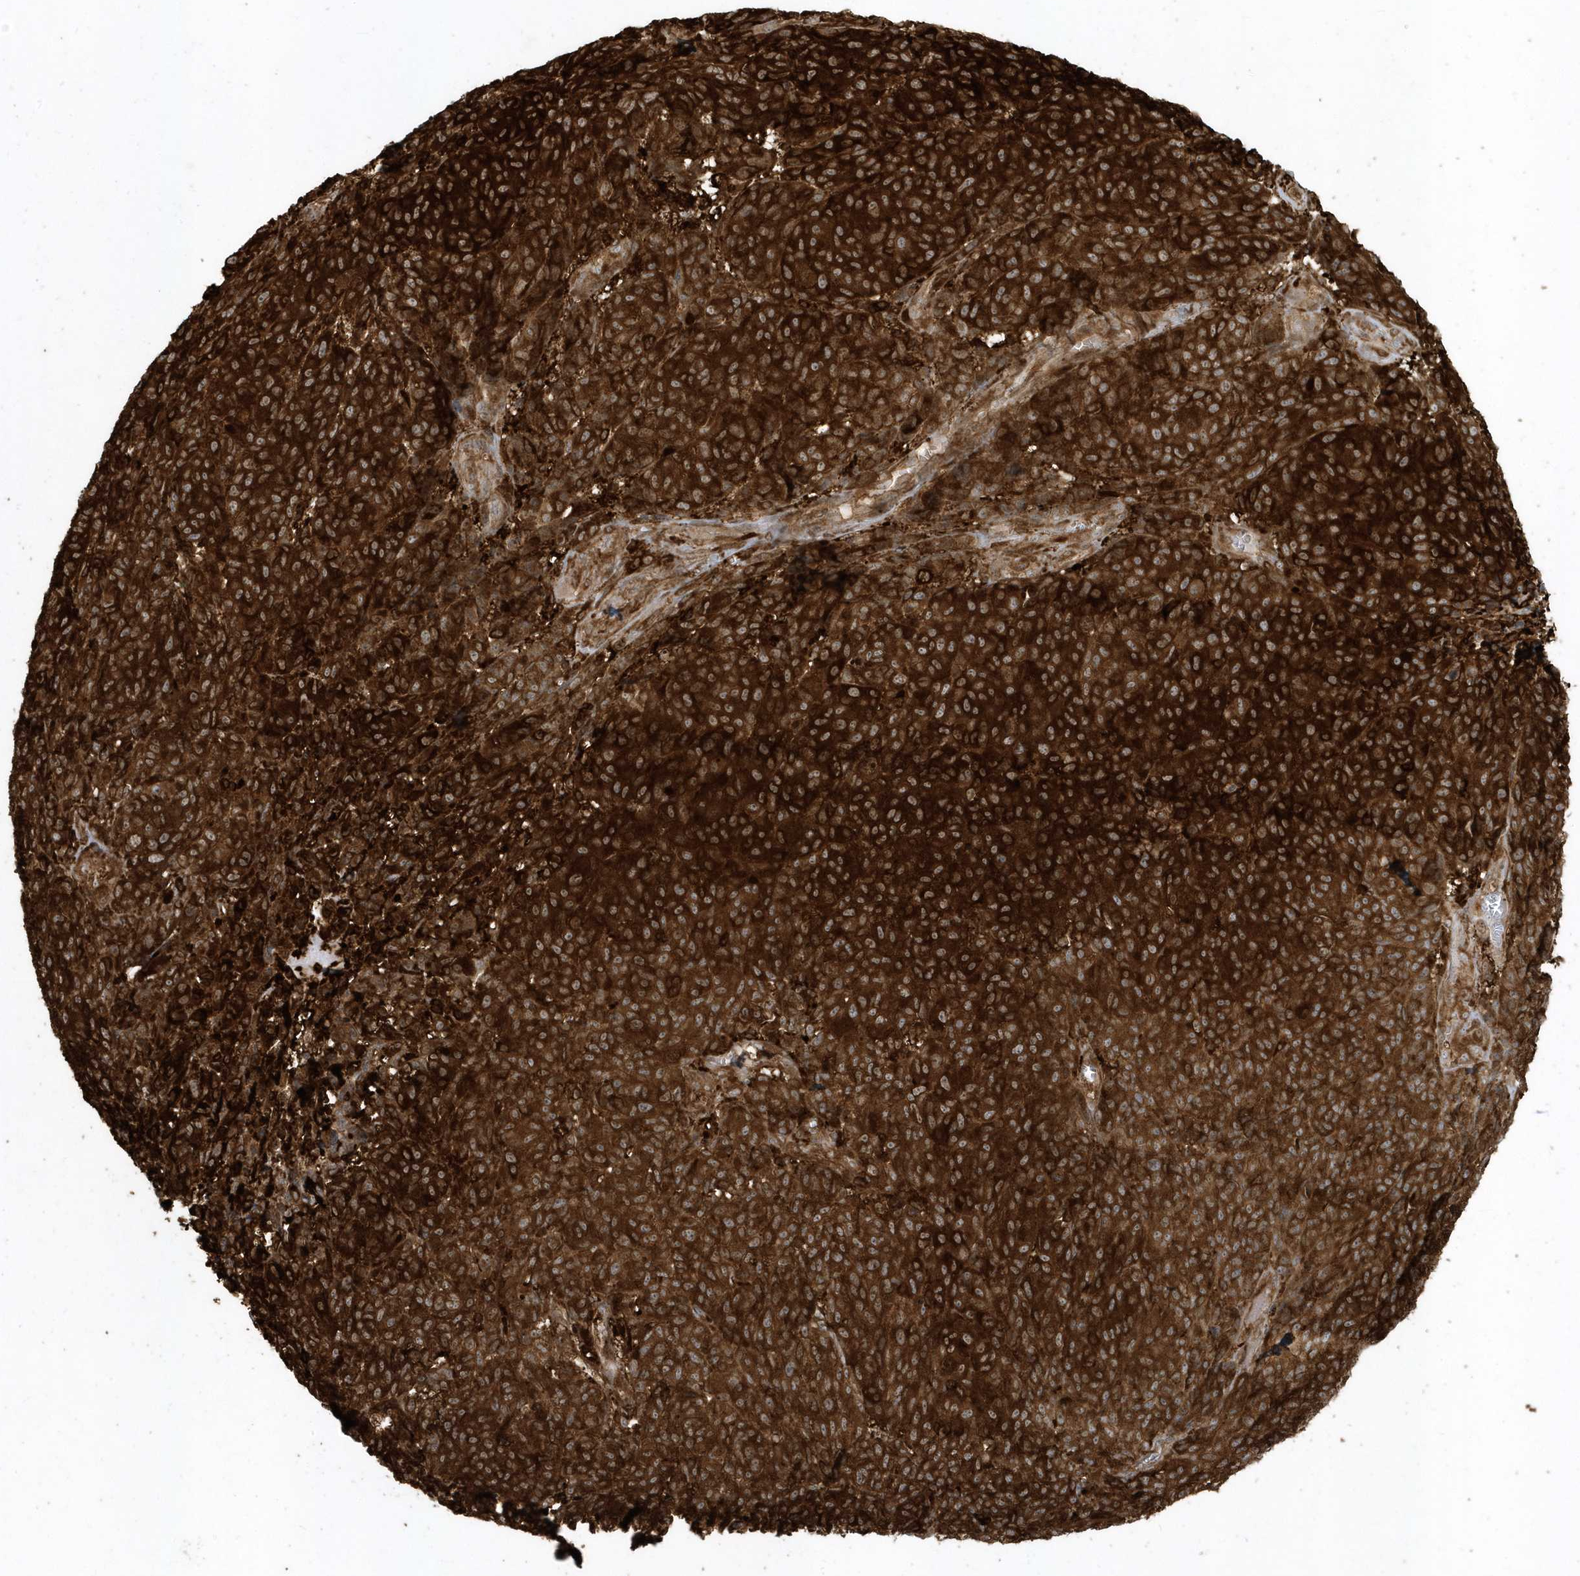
{"staining": {"intensity": "strong", "quantity": ">75%", "location": "cytoplasmic/membranous"}, "tissue": "melanoma", "cell_type": "Tumor cells", "image_type": "cancer", "snomed": [{"axis": "morphology", "description": "Malignant melanoma, NOS"}, {"axis": "topography", "description": "Skin"}], "caption": "Malignant melanoma tissue demonstrates strong cytoplasmic/membranous staining in about >75% of tumor cells, visualized by immunohistochemistry. Nuclei are stained in blue.", "gene": "CLCN6", "patient": {"sex": "male", "age": 49}}